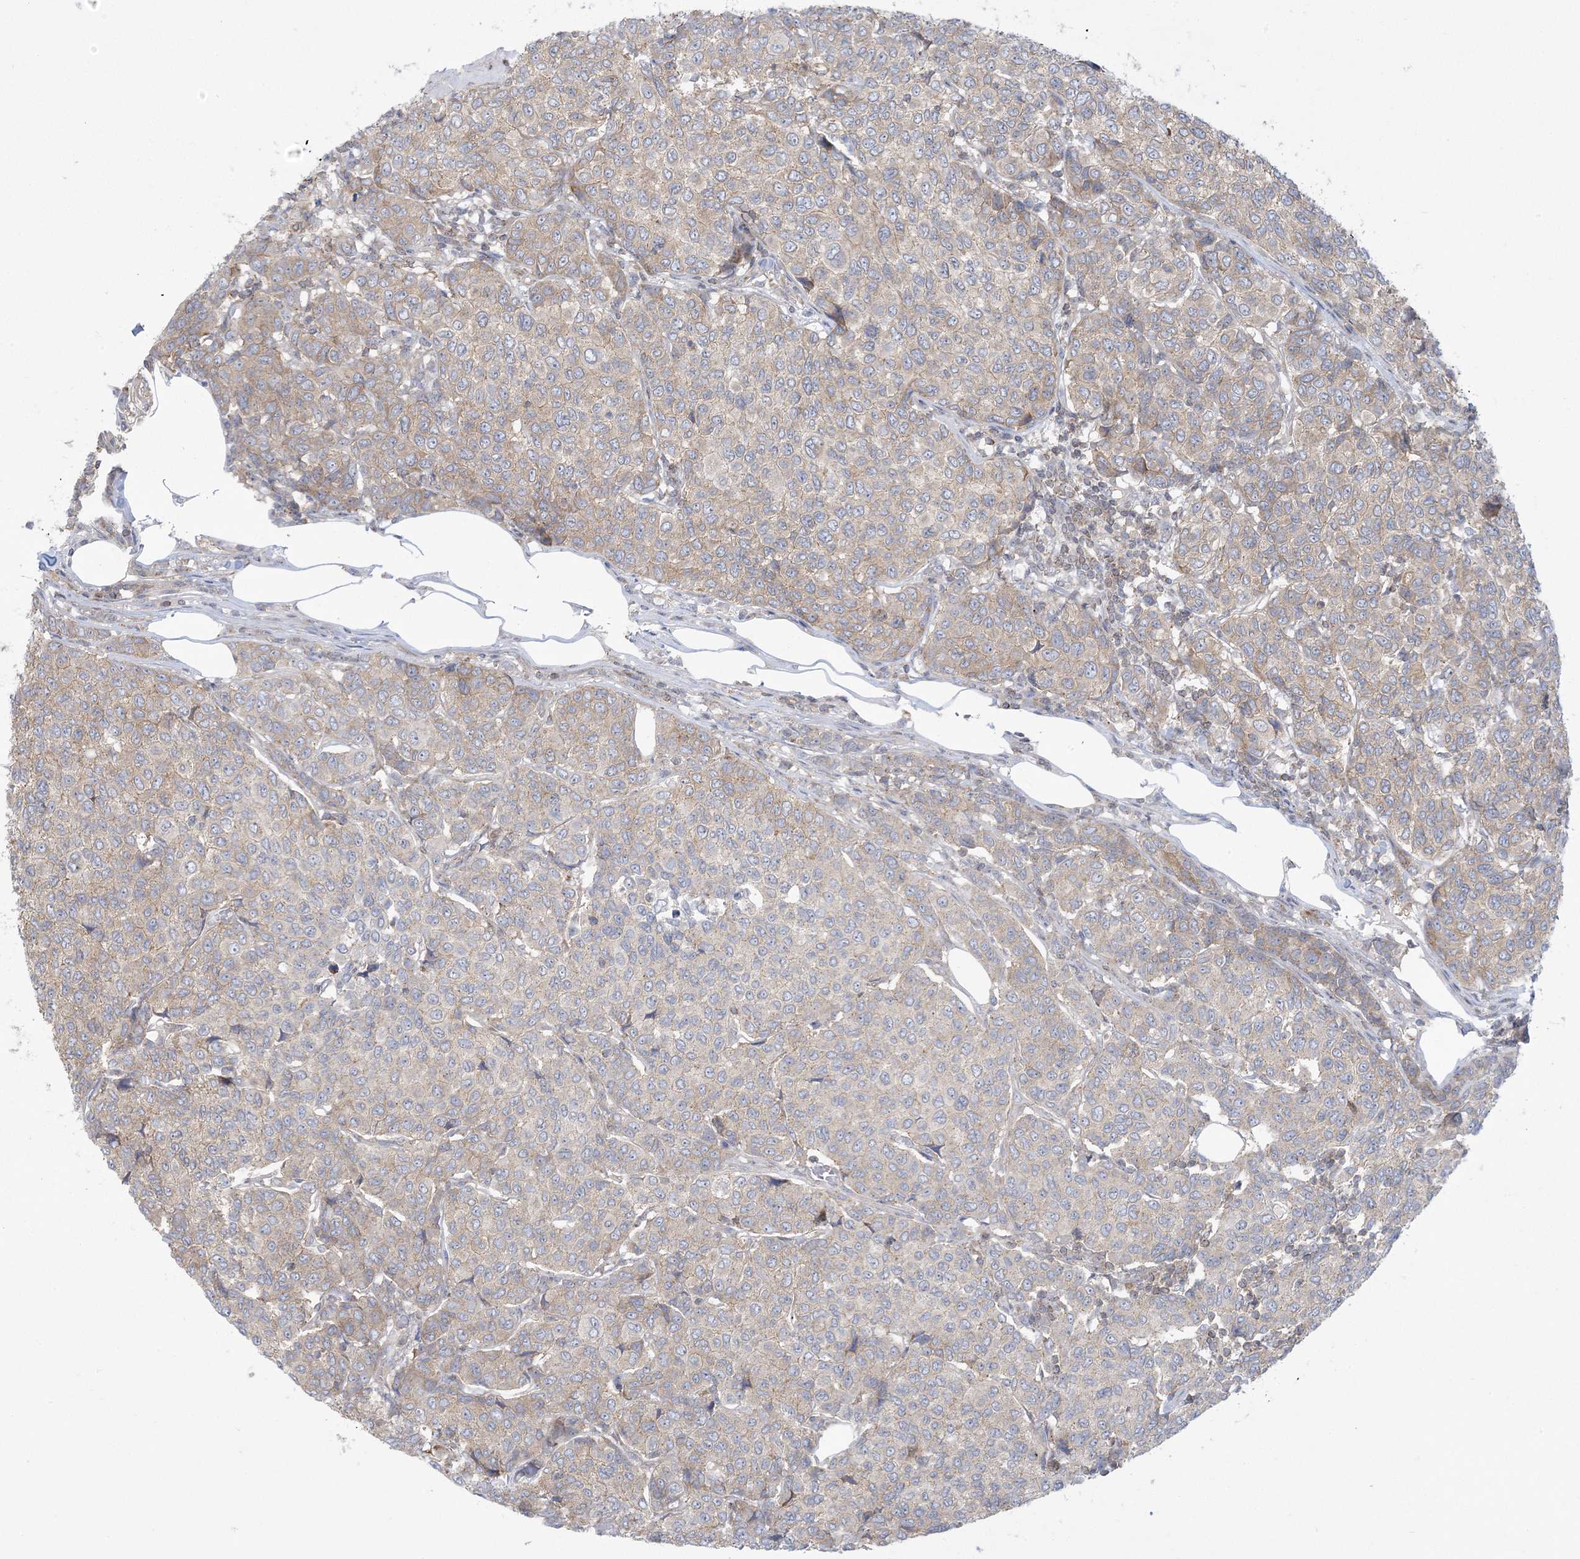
{"staining": {"intensity": "weak", "quantity": ">75%", "location": "cytoplasmic/membranous"}, "tissue": "breast cancer", "cell_type": "Tumor cells", "image_type": "cancer", "snomed": [{"axis": "morphology", "description": "Duct carcinoma"}, {"axis": "topography", "description": "Breast"}], "caption": "Human breast cancer stained with a brown dye displays weak cytoplasmic/membranous positive staining in about >75% of tumor cells.", "gene": "SLAMF9", "patient": {"sex": "female", "age": 55}}